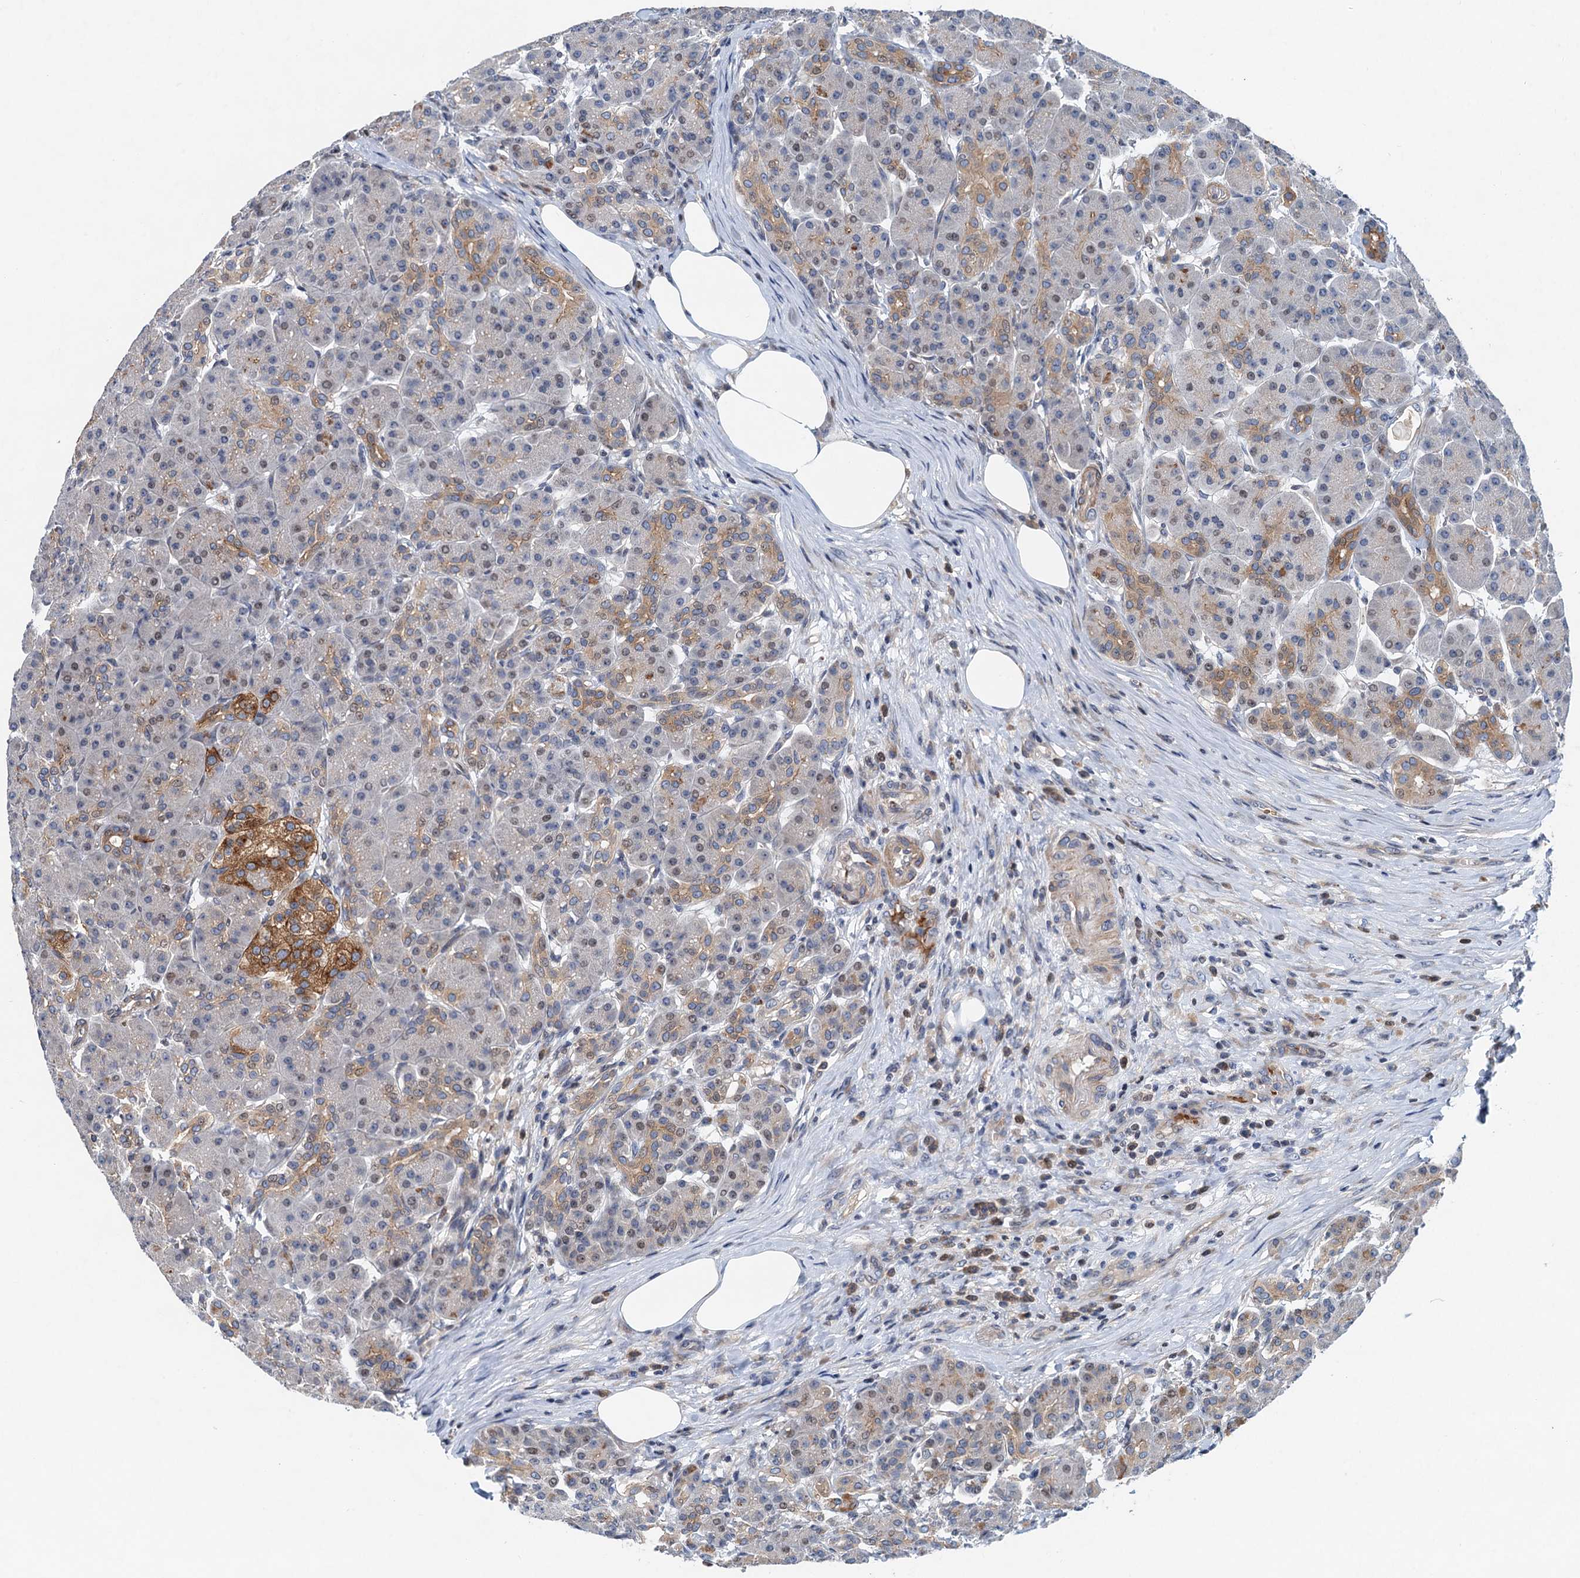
{"staining": {"intensity": "moderate", "quantity": "25%-75%", "location": "cytoplasmic/membranous"}, "tissue": "pancreas", "cell_type": "Exocrine glandular cells", "image_type": "normal", "snomed": [{"axis": "morphology", "description": "Normal tissue, NOS"}, {"axis": "topography", "description": "Pancreas"}], "caption": "An immunohistochemistry photomicrograph of unremarkable tissue is shown. Protein staining in brown labels moderate cytoplasmic/membranous positivity in pancreas within exocrine glandular cells. The protein of interest is stained brown, and the nuclei are stained in blue (DAB IHC with brightfield microscopy, high magnification).", "gene": "NBEA", "patient": {"sex": "male", "age": 63}}